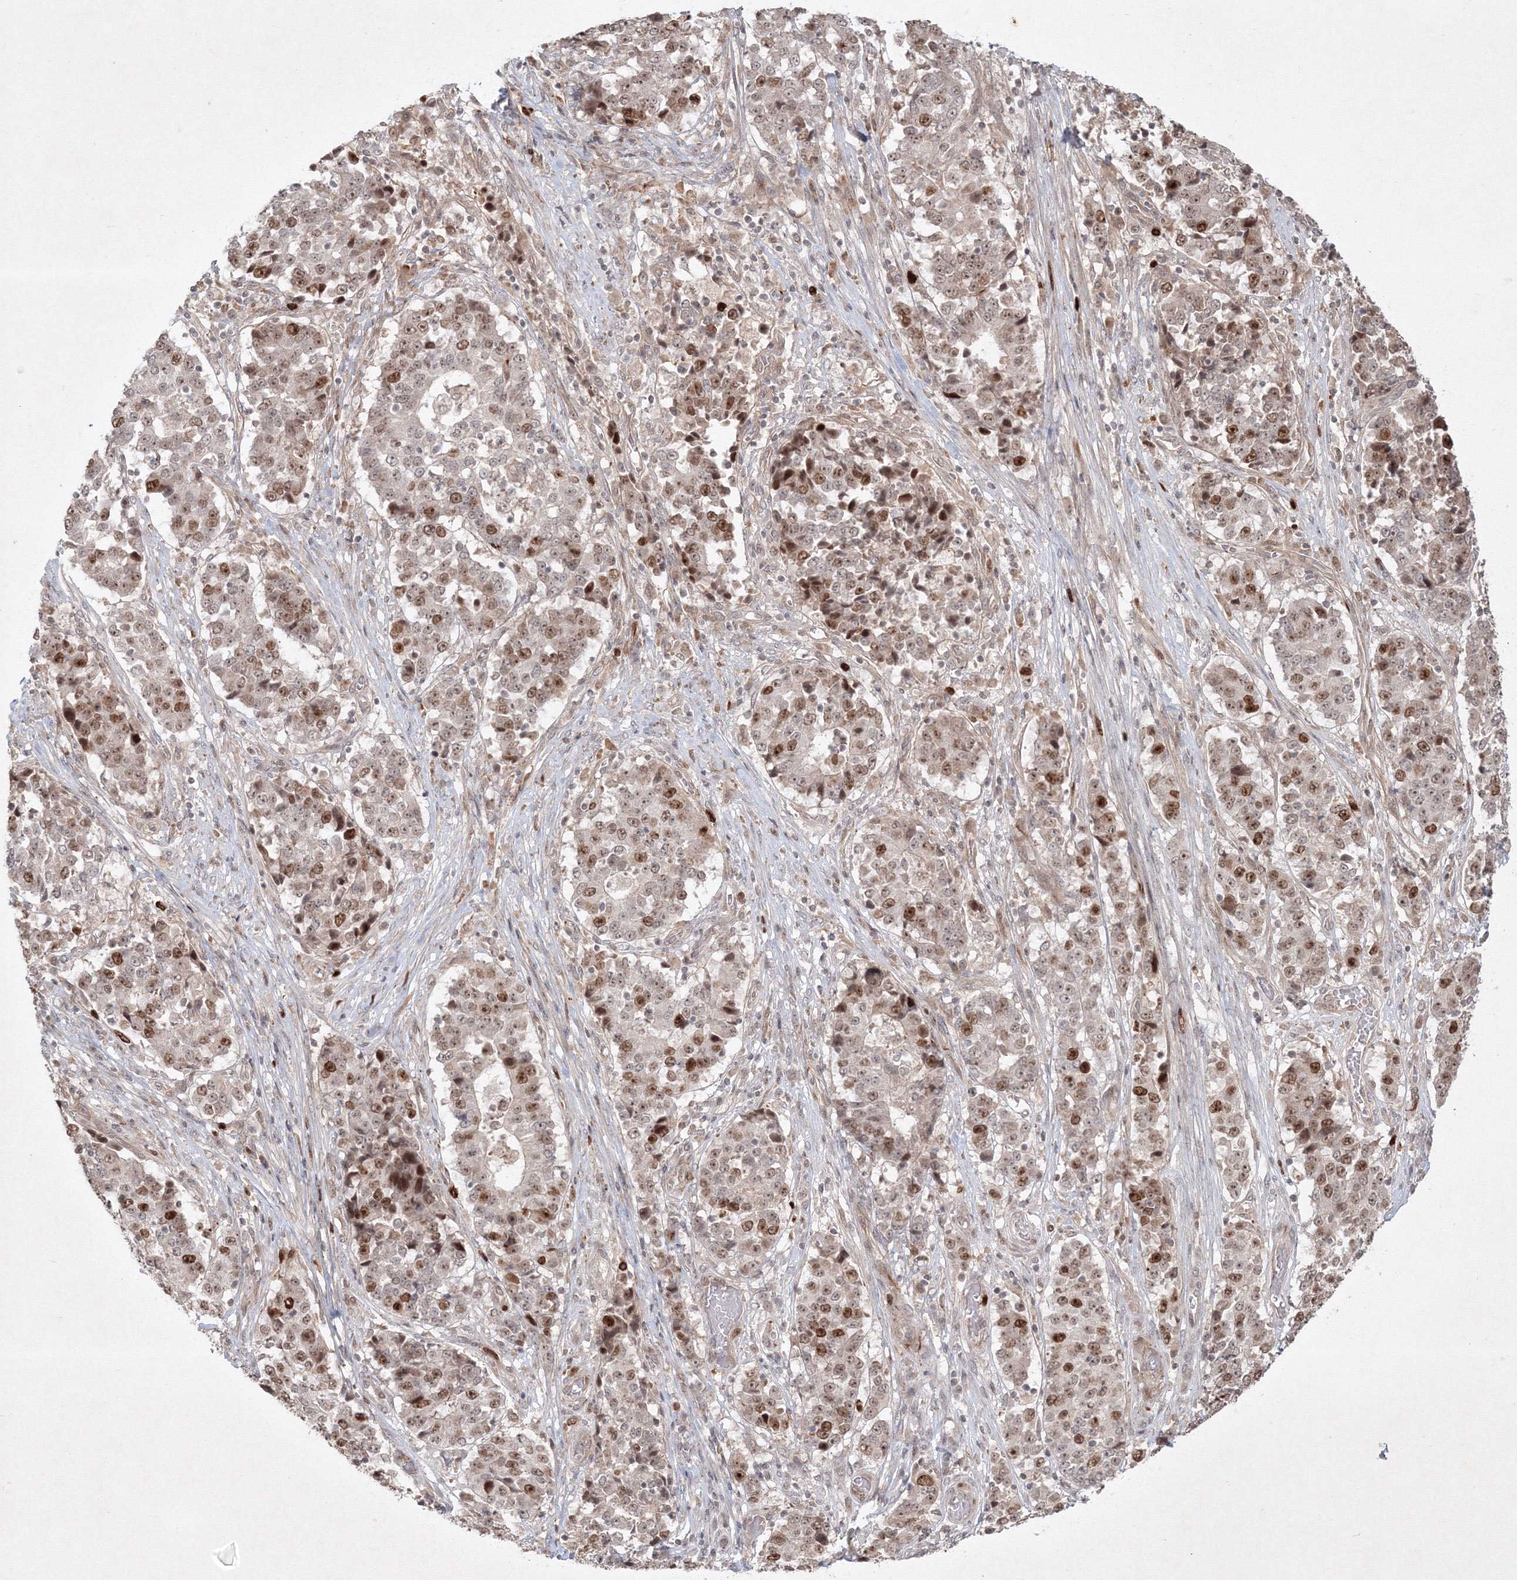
{"staining": {"intensity": "moderate", "quantity": ">75%", "location": "nuclear"}, "tissue": "stomach cancer", "cell_type": "Tumor cells", "image_type": "cancer", "snomed": [{"axis": "morphology", "description": "Adenocarcinoma, NOS"}, {"axis": "topography", "description": "Stomach"}], "caption": "A high-resolution image shows immunohistochemistry staining of stomach cancer (adenocarcinoma), which displays moderate nuclear positivity in approximately >75% of tumor cells.", "gene": "KIF20A", "patient": {"sex": "male", "age": 59}}